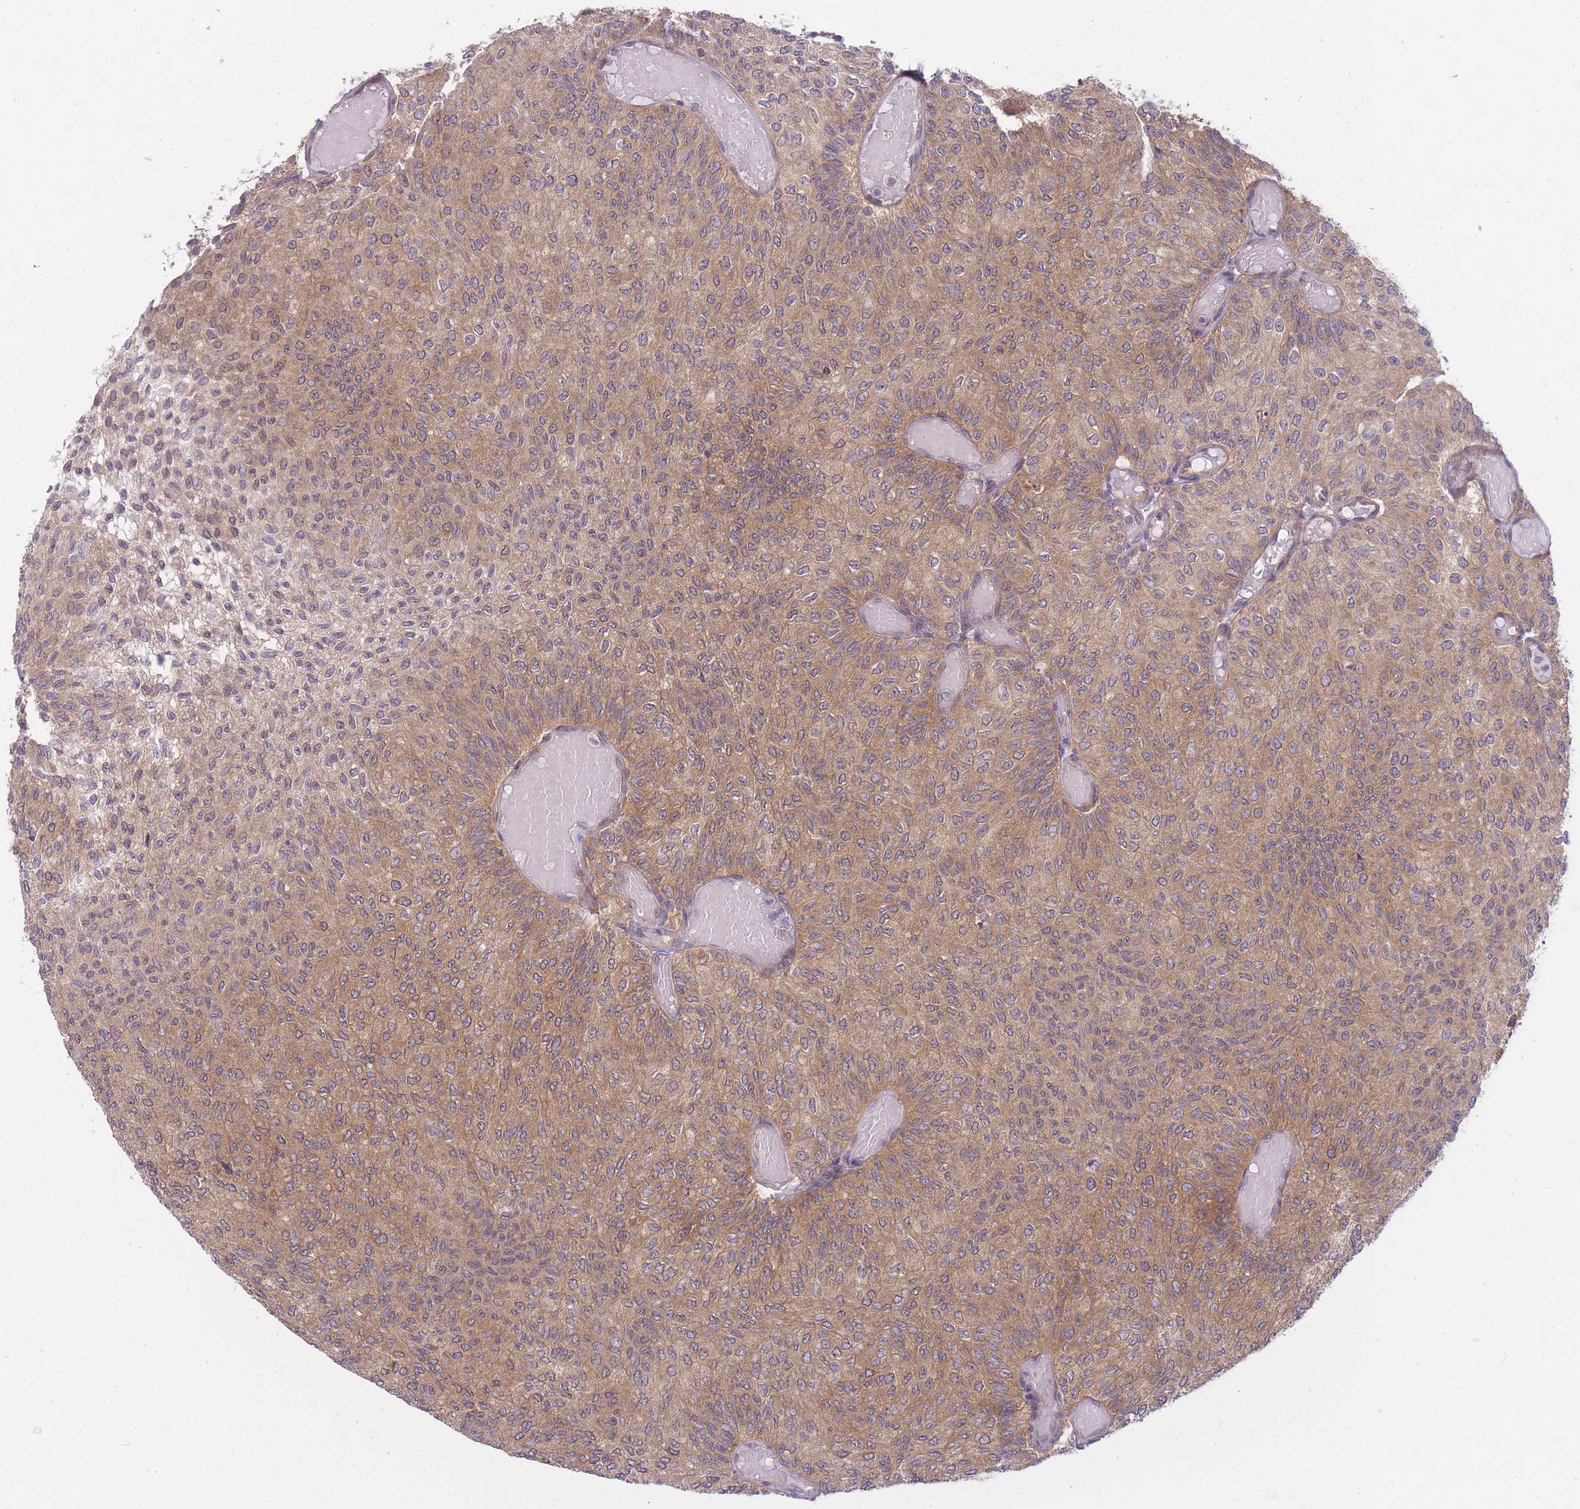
{"staining": {"intensity": "moderate", "quantity": ">75%", "location": "cytoplasmic/membranous"}, "tissue": "urothelial cancer", "cell_type": "Tumor cells", "image_type": "cancer", "snomed": [{"axis": "morphology", "description": "Urothelial carcinoma, Low grade"}, {"axis": "topography", "description": "Urinary bladder"}], "caption": "Moderate cytoplasmic/membranous positivity for a protein is seen in approximately >75% of tumor cells of urothelial cancer using IHC.", "gene": "PFDN6", "patient": {"sex": "male", "age": 78}}